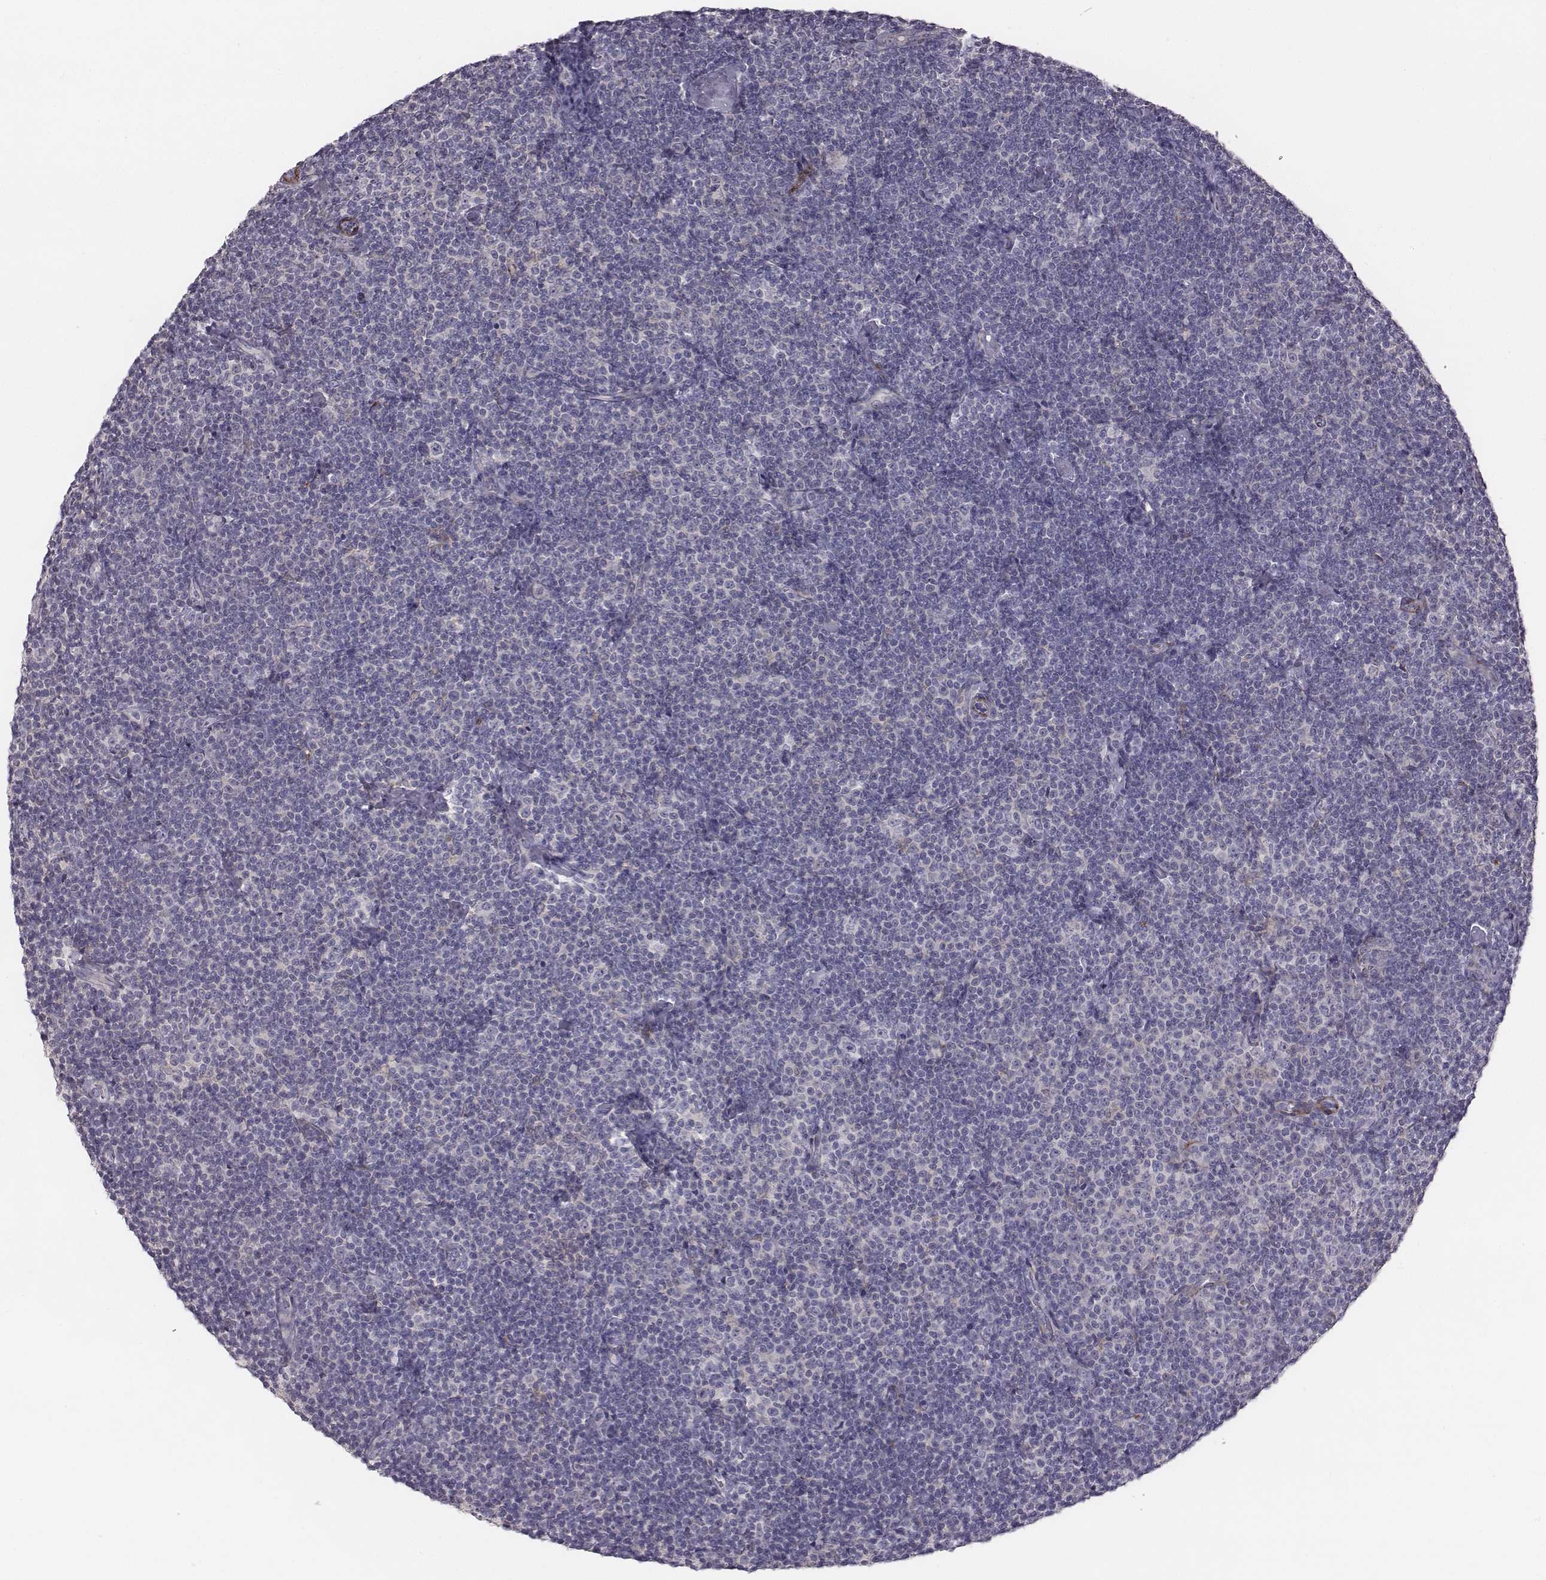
{"staining": {"intensity": "negative", "quantity": "none", "location": "none"}, "tissue": "lymphoma", "cell_type": "Tumor cells", "image_type": "cancer", "snomed": [{"axis": "morphology", "description": "Malignant lymphoma, non-Hodgkin's type, Low grade"}, {"axis": "topography", "description": "Lymph node"}], "caption": "This is an IHC histopathology image of human lymphoma. There is no expression in tumor cells.", "gene": "PRKCZ", "patient": {"sex": "male", "age": 81}}